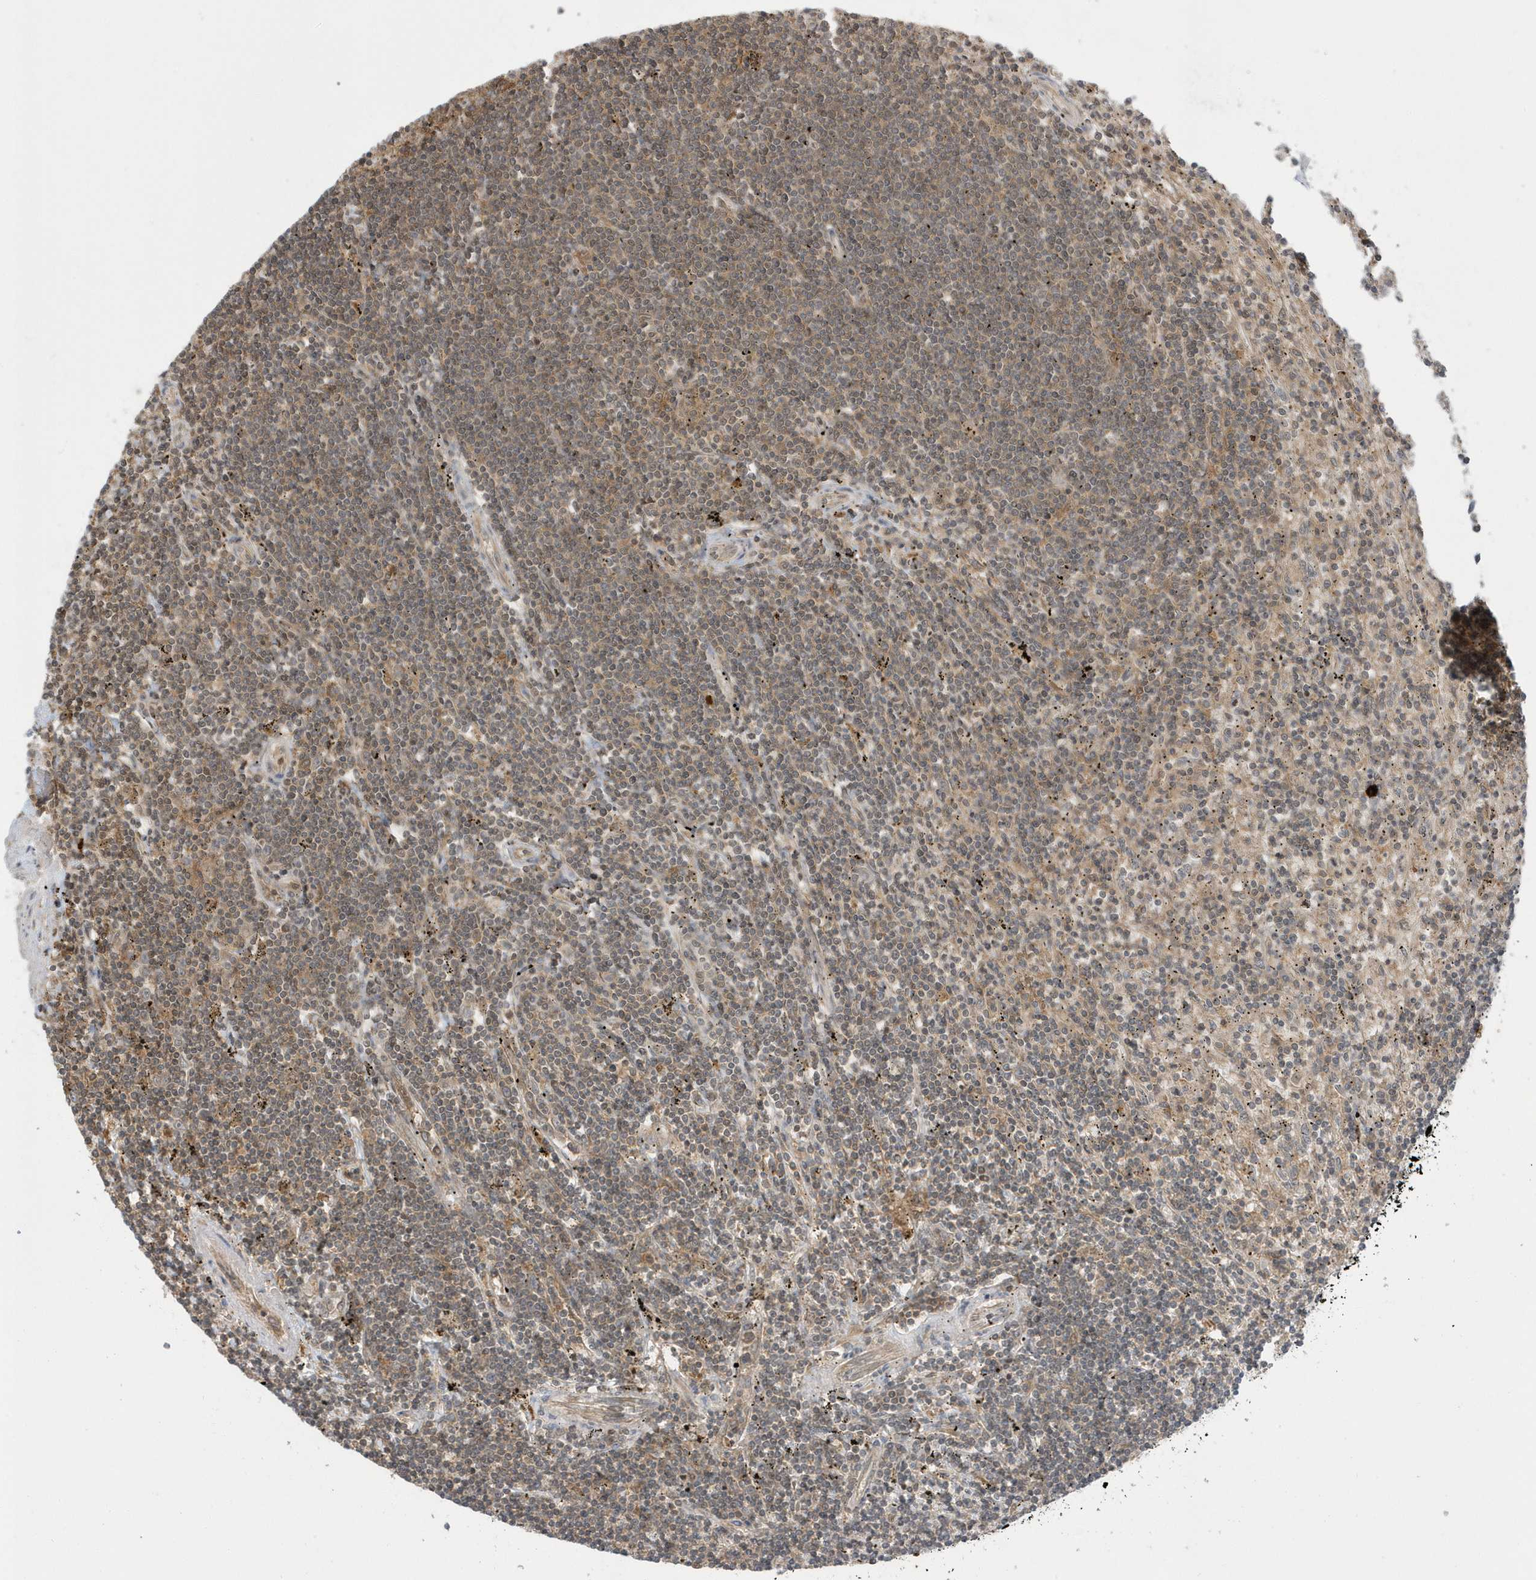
{"staining": {"intensity": "weak", "quantity": "<25%", "location": "cytoplasmic/membranous,nuclear"}, "tissue": "lymphoma", "cell_type": "Tumor cells", "image_type": "cancer", "snomed": [{"axis": "morphology", "description": "Malignant lymphoma, non-Hodgkin's type, Low grade"}, {"axis": "topography", "description": "Spleen"}], "caption": "This is a photomicrograph of immunohistochemistry staining of lymphoma, which shows no staining in tumor cells.", "gene": "PPP1R7", "patient": {"sex": "male", "age": 76}}